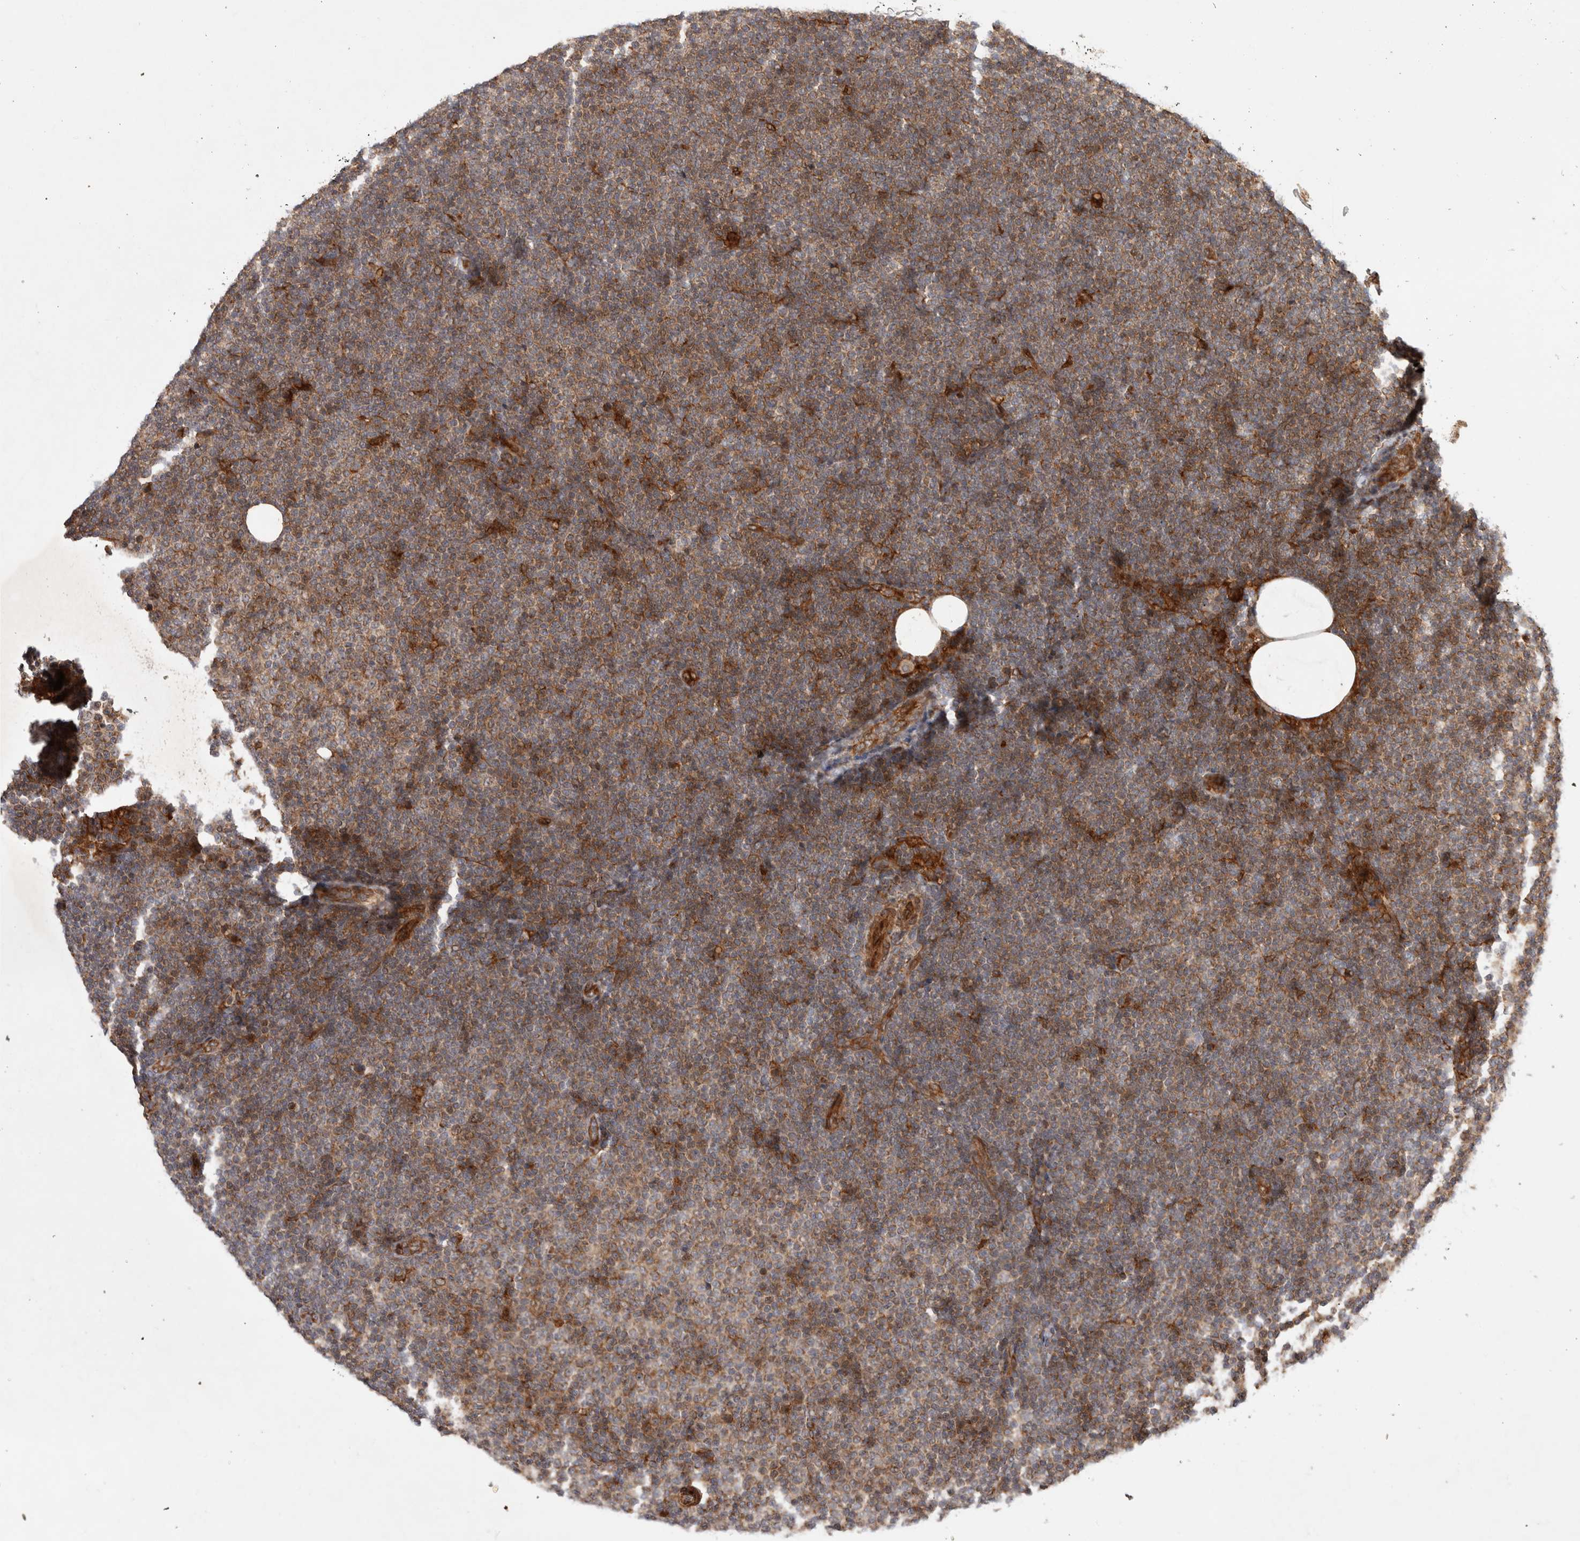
{"staining": {"intensity": "weak", "quantity": ">75%", "location": "cytoplasmic/membranous"}, "tissue": "lymphoma", "cell_type": "Tumor cells", "image_type": "cancer", "snomed": [{"axis": "morphology", "description": "Malignant lymphoma, non-Hodgkin's type, Low grade"}, {"axis": "topography", "description": "Lymph node"}], "caption": "Malignant lymphoma, non-Hodgkin's type (low-grade) tissue shows weak cytoplasmic/membranous expression in about >75% of tumor cells, visualized by immunohistochemistry. Immunohistochemistry stains the protein in brown and the nuclei are stained blue.", "gene": "TUBD1", "patient": {"sex": "female", "age": 53}}